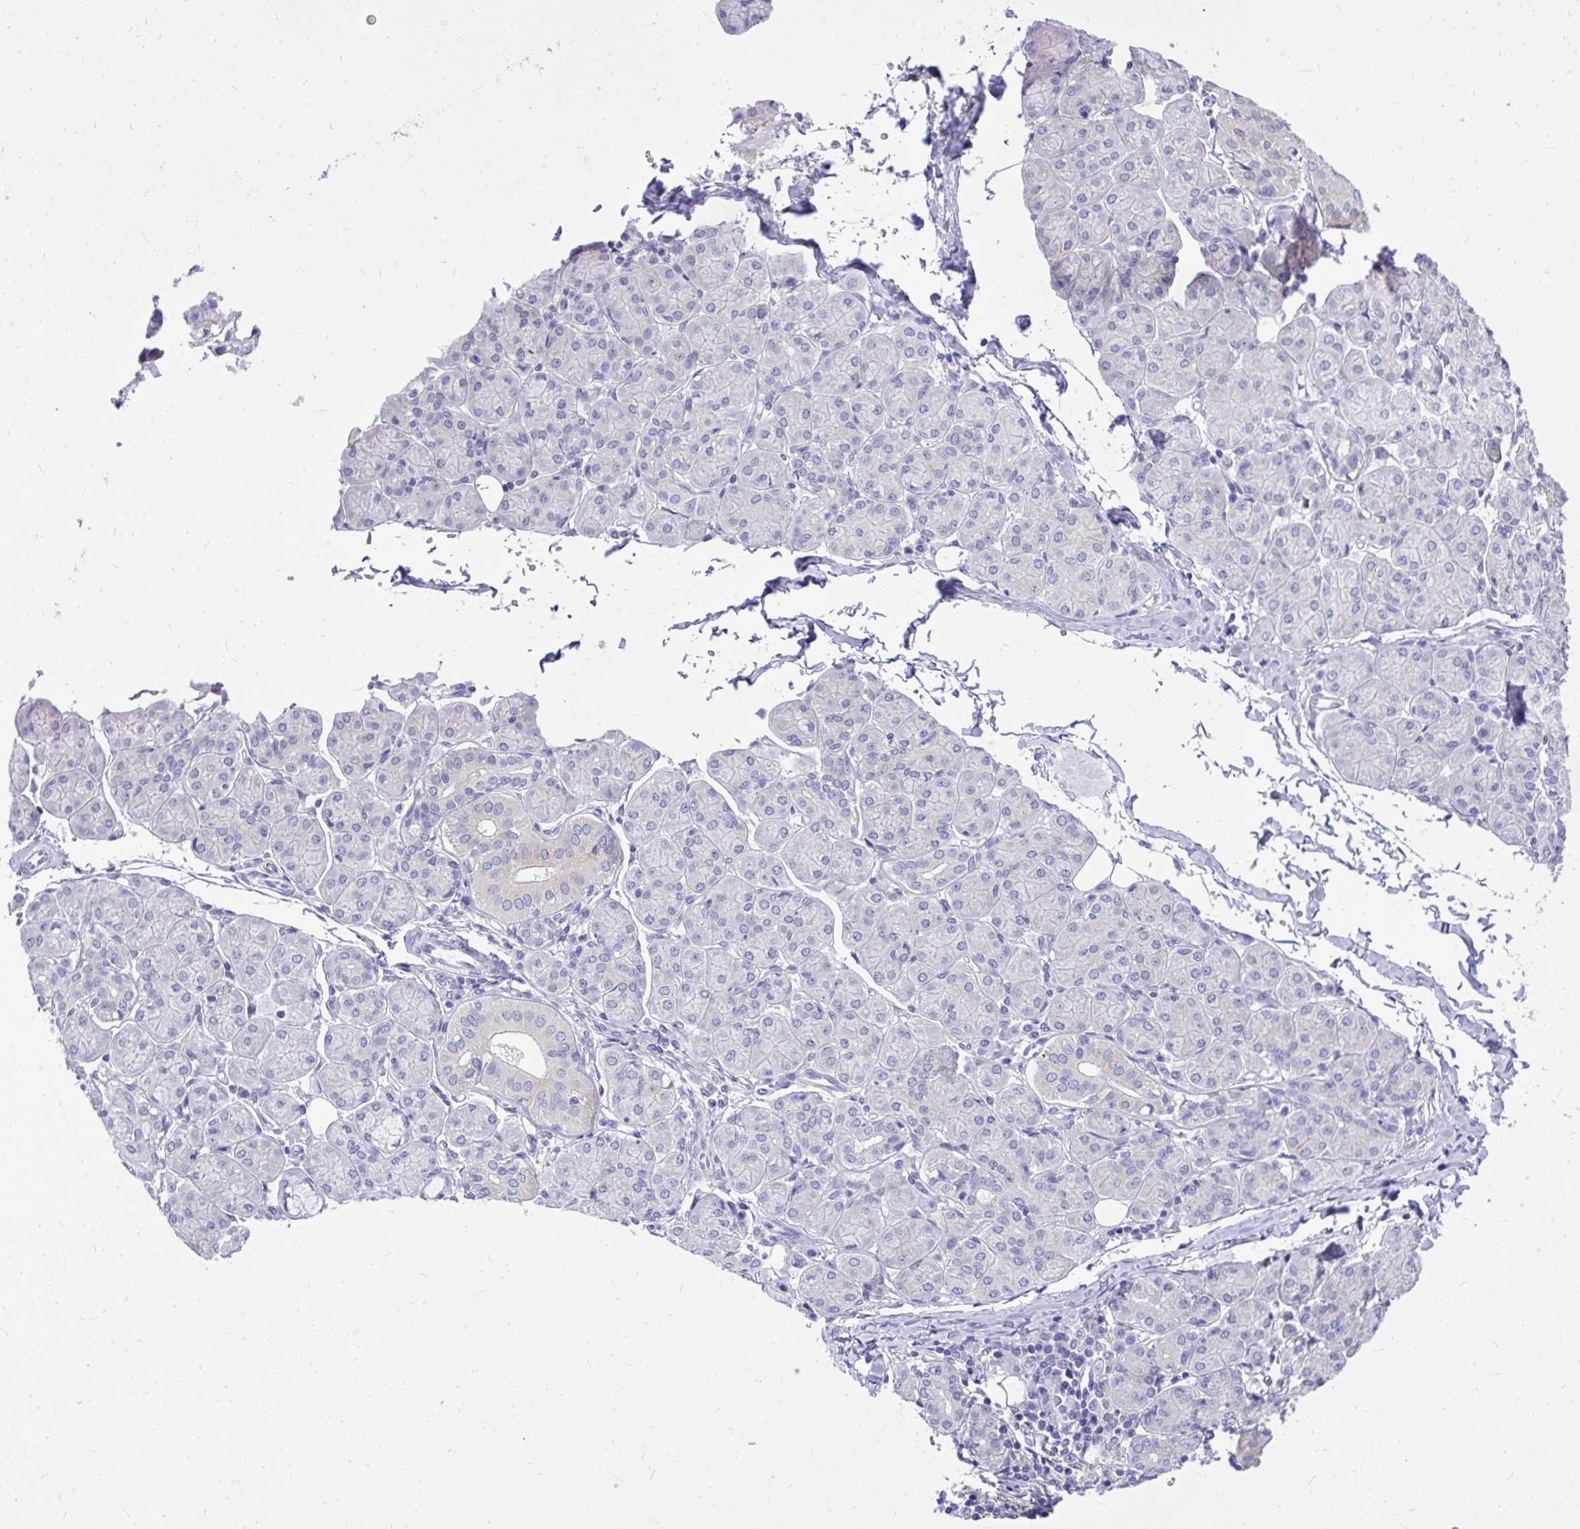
{"staining": {"intensity": "negative", "quantity": "none", "location": "none"}, "tissue": "salivary gland", "cell_type": "Glandular cells", "image_type": "normal", "snomed": [{"axis": "morphology", "description": "Normal tissue, NOS"}, {"axis": "morphology", "description": "Inflammation, NOS"}, {"axis": "topography", "description": "Lymph node"}, {"axis": "topography", "description": "Salivary gland"}], "caption": "IHC of unremarkable human salivary gland demonstrates no expression in glandular cells.", "gene": "NNMT", "patient": {"sex": "male", "age": 3}}